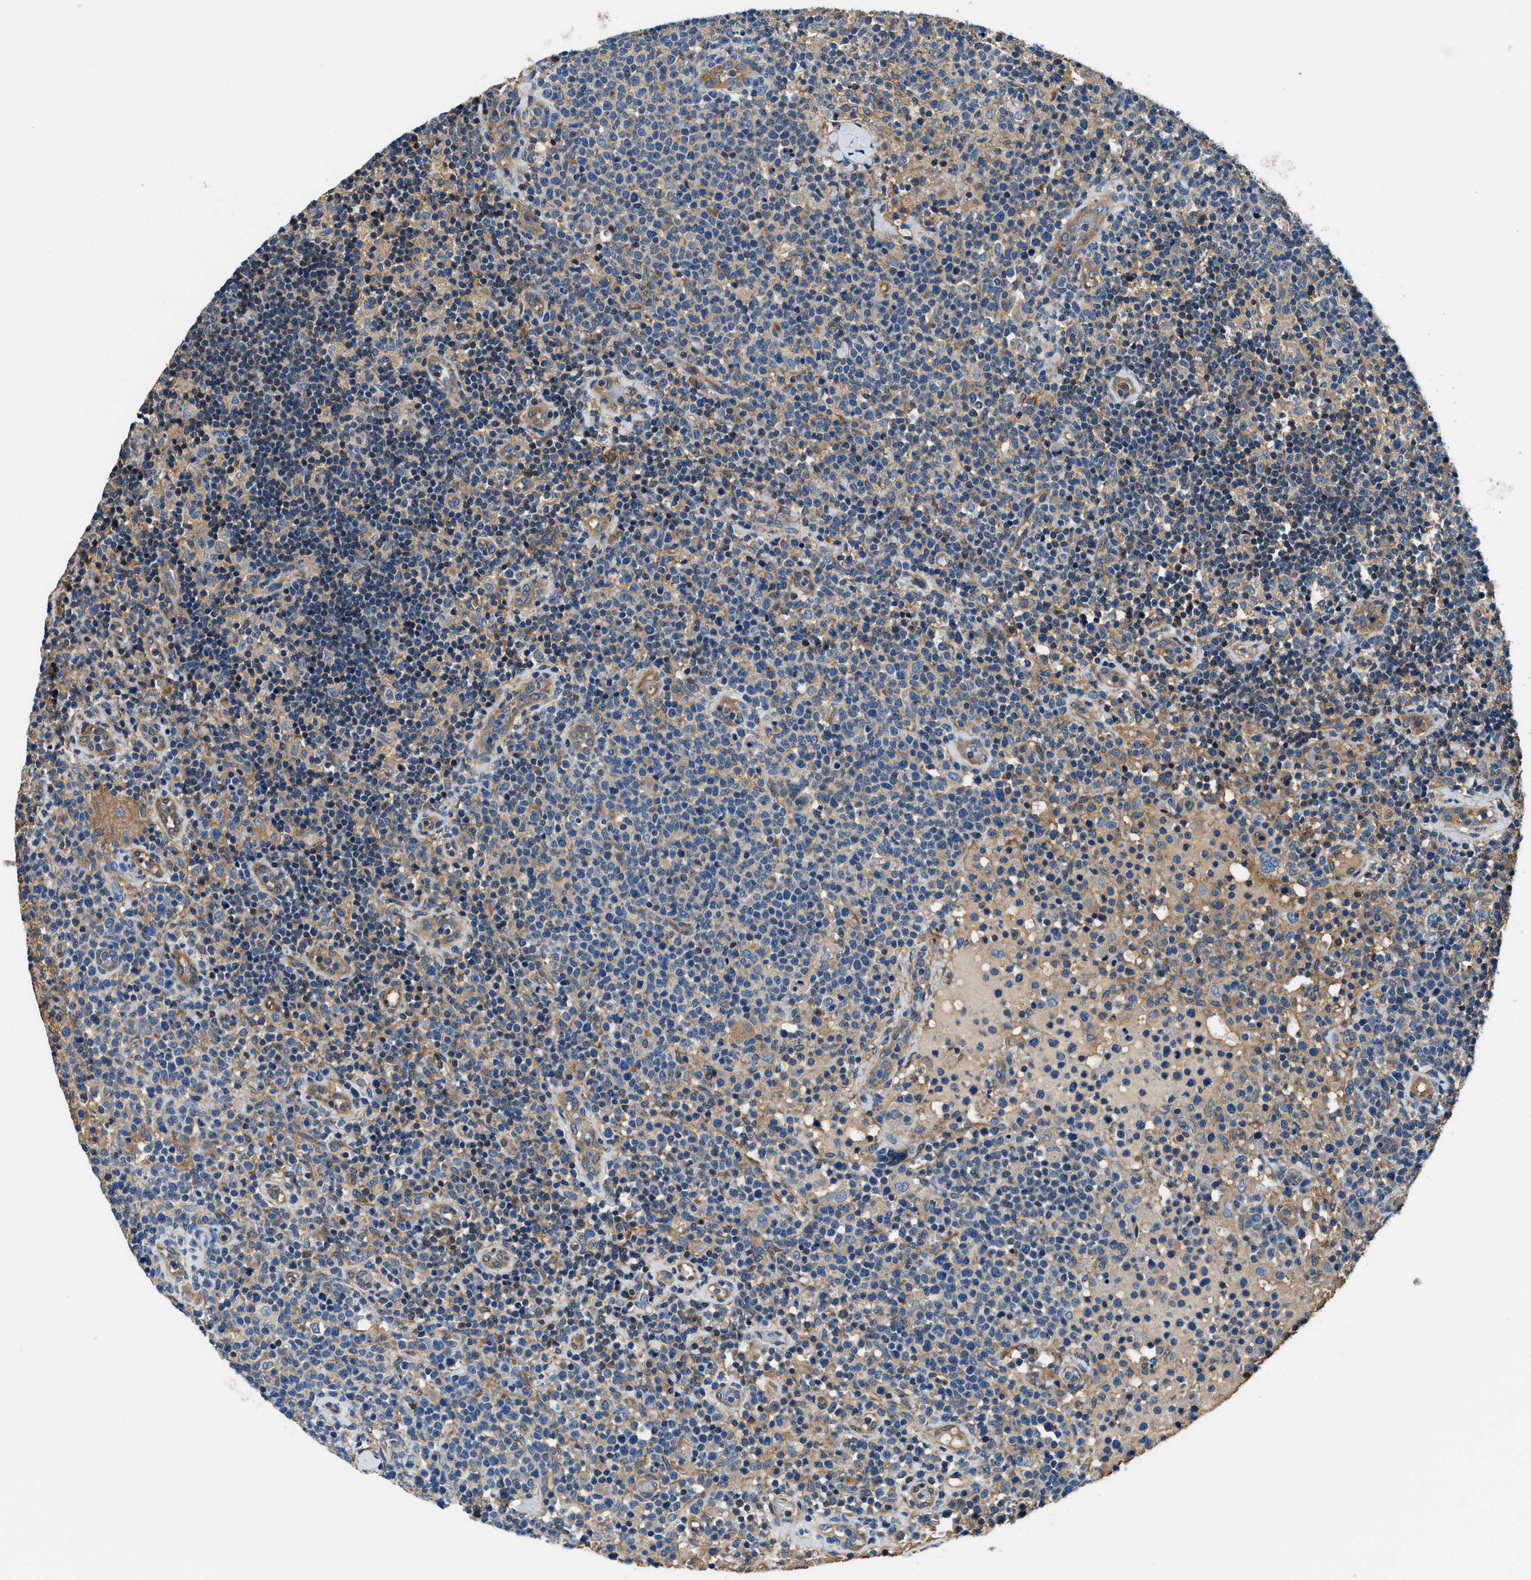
{"staining": {"intensity": "weak", "quantity": "25%-75%", "location": "cytoplasmic/membranous"}, "tissue": "lymphoma", "cell_type": "Tumor cells", "image_type": "cancer", "snomed": [{"axis": "morphology", "description": "Malignant lymphoma, non-Hodgkin's type, High grade"}, {"axis": "topography", "description": "Lymph node"}], "caption": "Weak cytoplasmic/membranous expression is present in about 25%-75% of tumor cells in lymphoma.", "gene": "EEA1", "patient": {"sex": "male", "age": 61}}